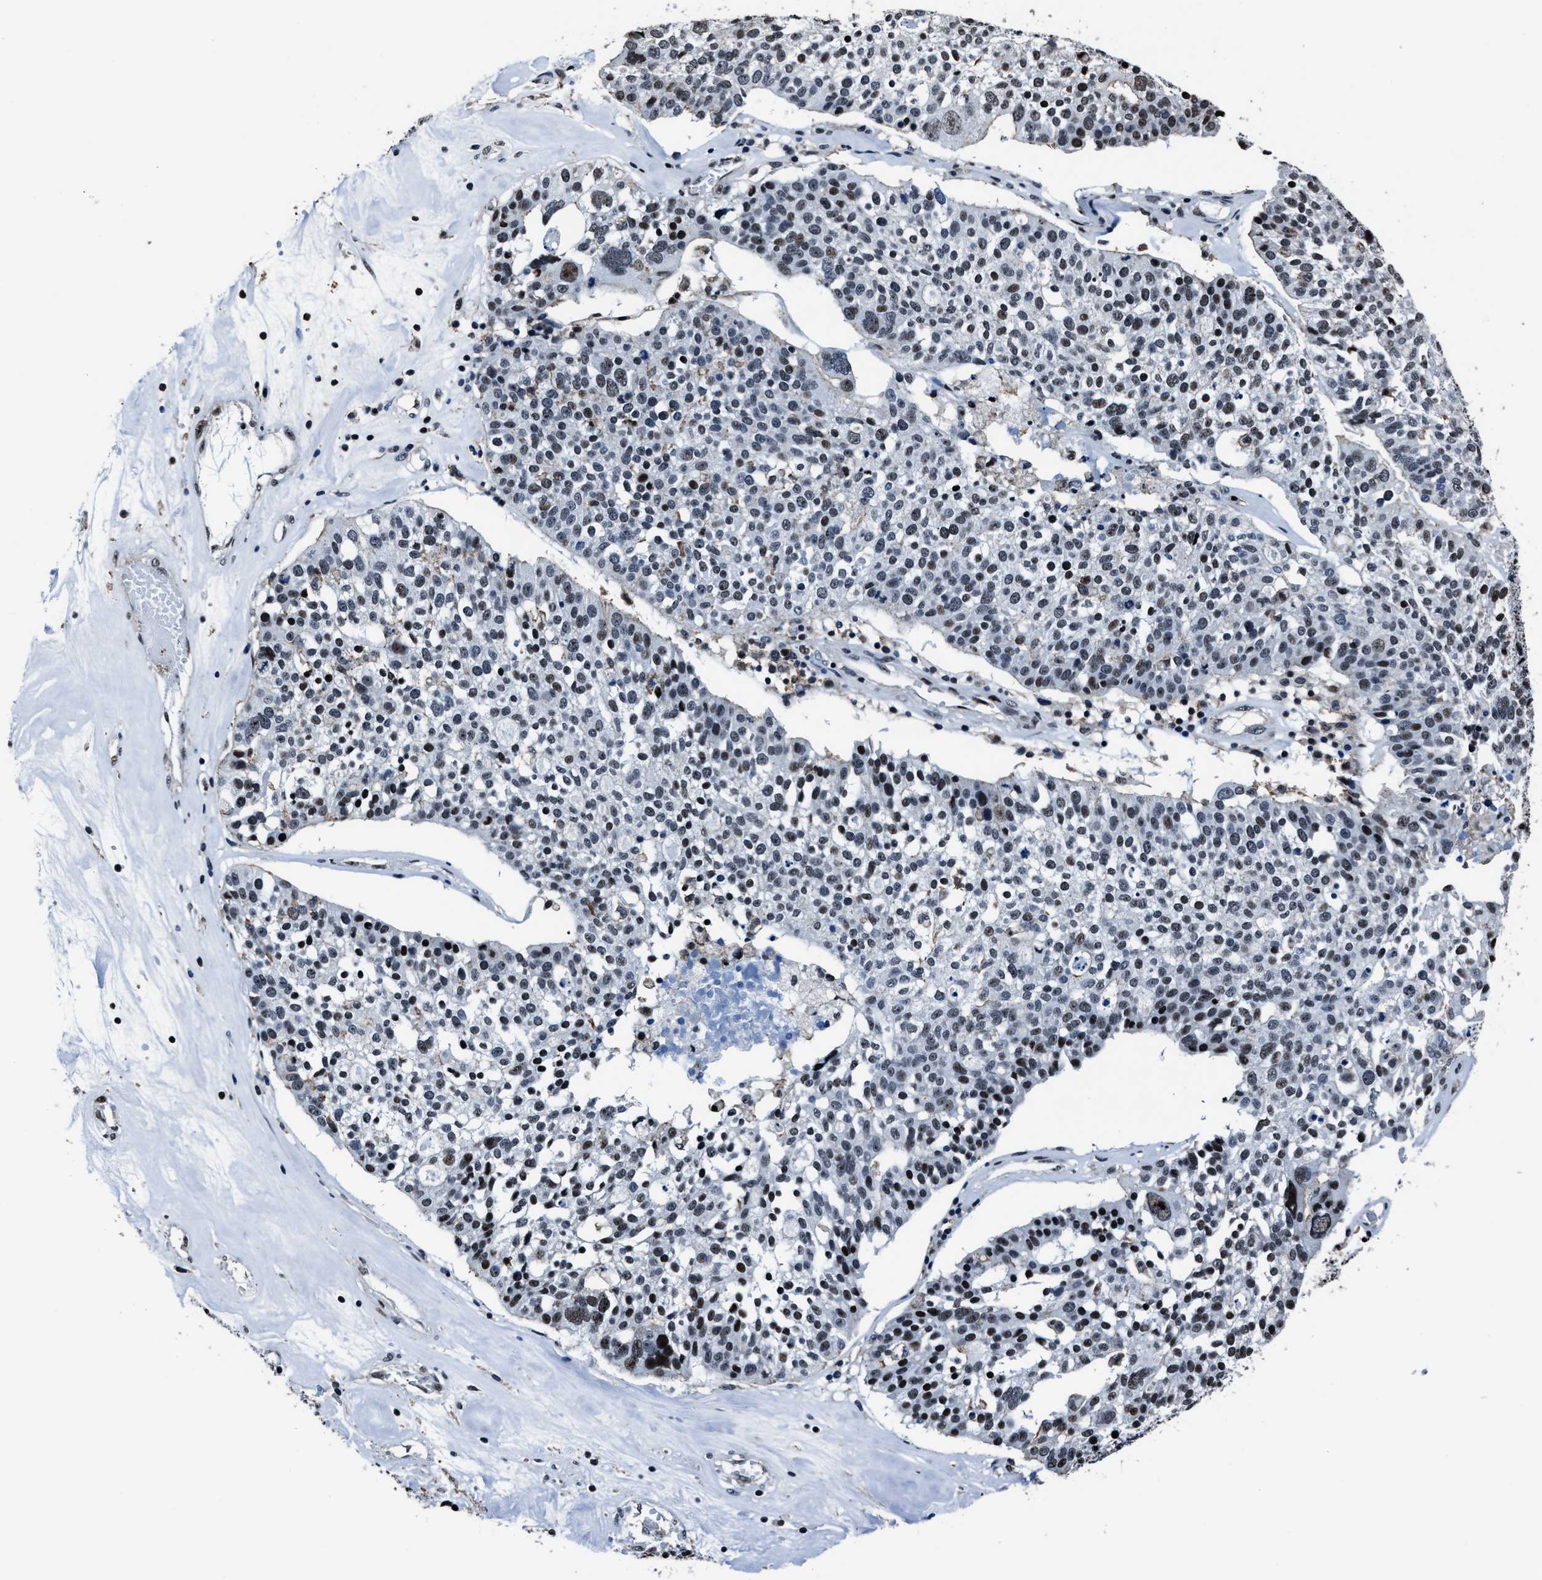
{"staining": {"intensity": "weak", "quantity": "25%-75%", "location": "nuclear"}, "tissue": "ovarian cancer", "cell_type": "Tumor cells", "image_type": "cancer", "snomed": [{"axis": "morphology", "description": "Cystadenocarcinoma, serous, NOS"}, {"axis": "topography", "description": "Ovary"}], "caption": "Protein staining of serous cystadenocarcinoma (ovarian) tissue exhibits weak nuclear expression in approximately 25%-75% of tumor cells. The staining is performed using DAB (3,3'-diaminobenzidine) brown chromogen to label protein expression. The nuclei are counter-stained blue using hematoxylin.", "gene": "PPIE", "patient": {"sex": "female", "age": 59}}